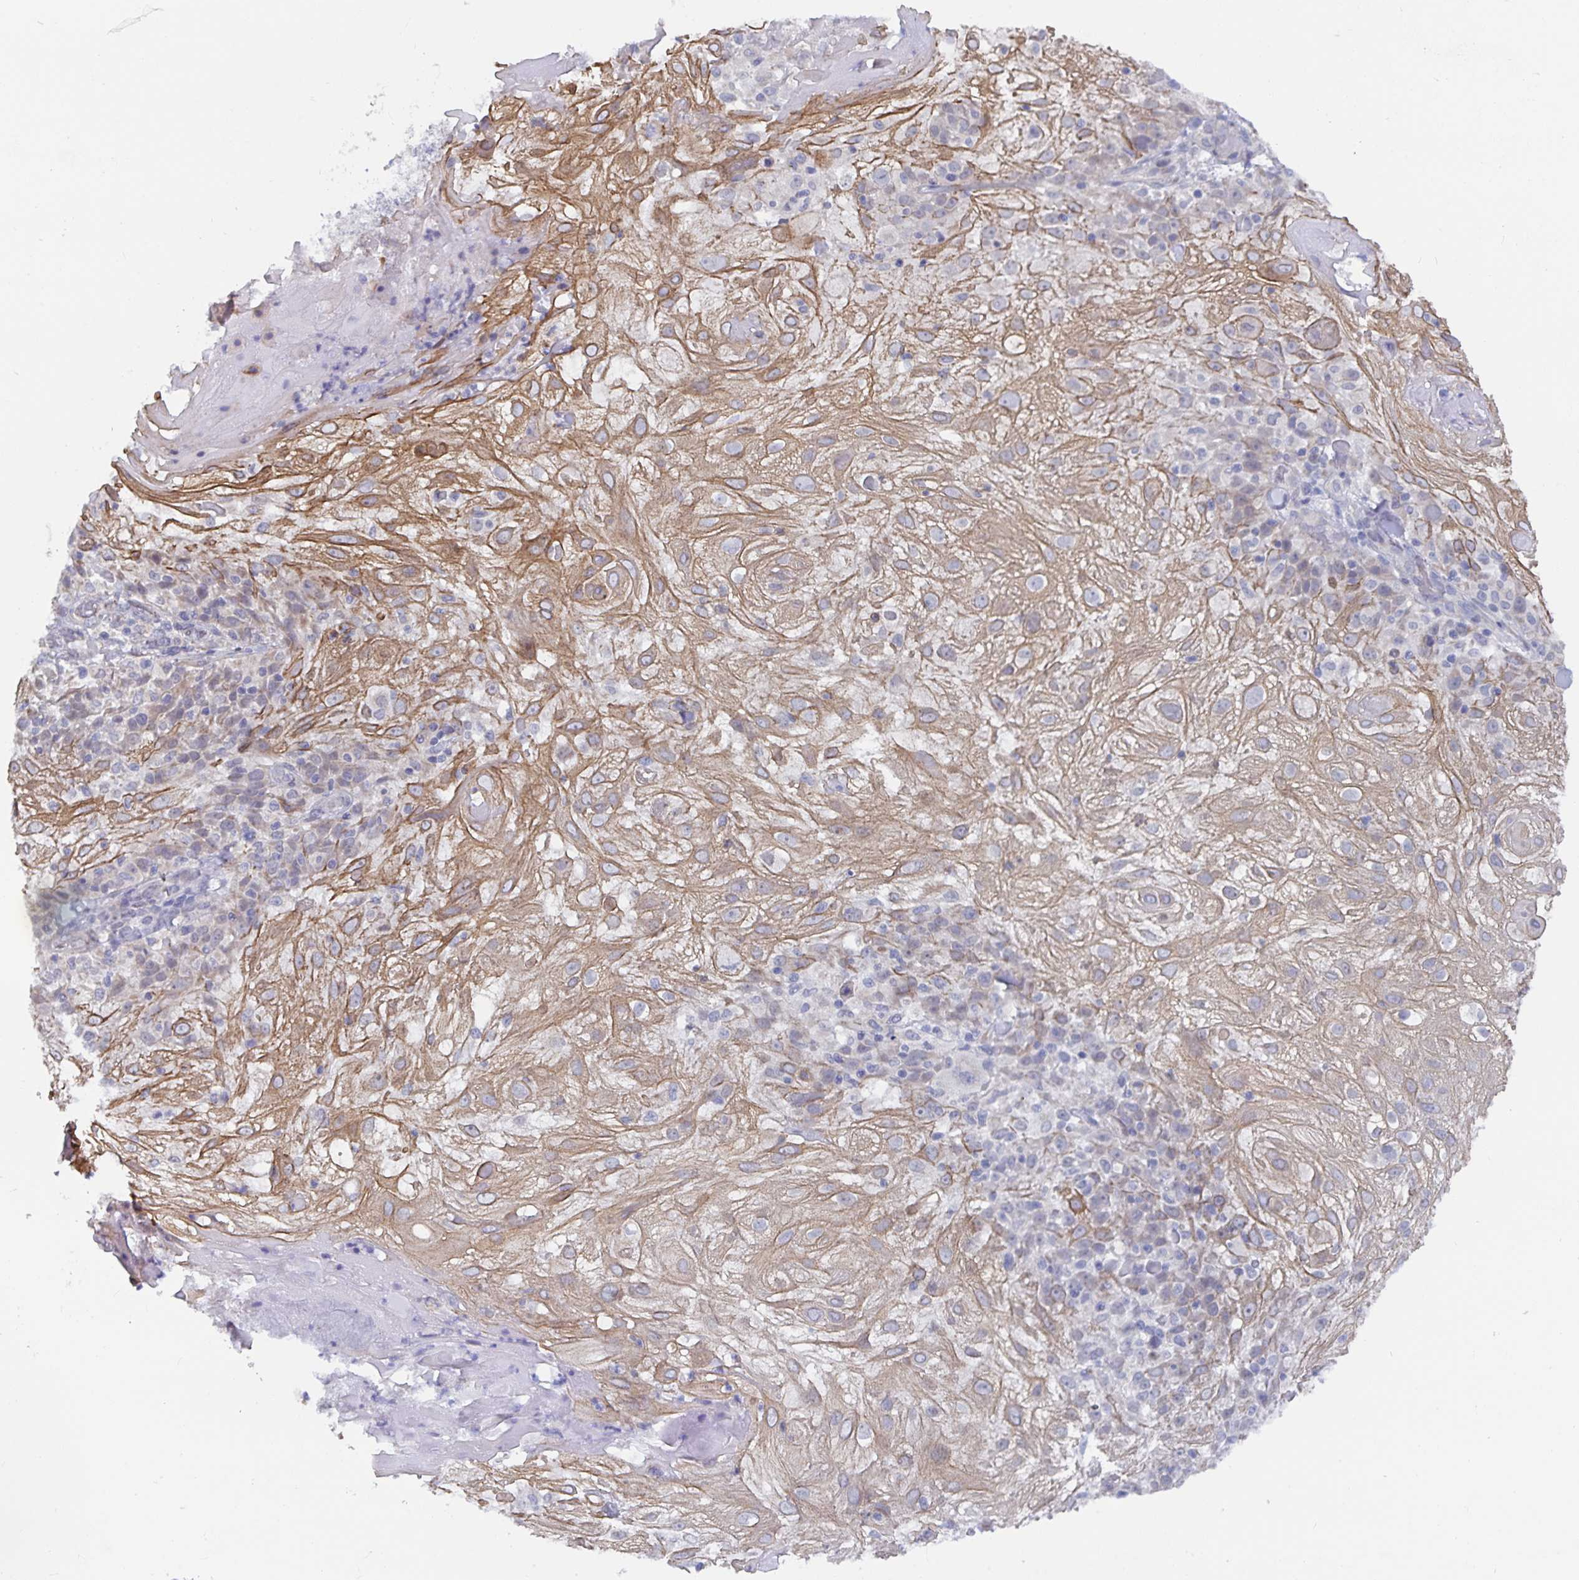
{"staining": {"intensity": "weak", "quantity": "25%-75%", "location": "cytoplasmic/membranous"}, "tissue": "skin cancer", "cell_type": "Tumor cells", "image_type": "cancer", "snomed": [{"axis": "morphology", "description": "Normal tissue, NOS"}, {"axis": "morphology", "description": "Squamous cell carcinoma, NOS"}, {"axis": "topography", "description": "Skin"}], "caption": "Immunohistochemistry (IHC) (DAB (3,3'-diaminobenzidine)) staining of skin cancer displays weak cytoplasmic/membranous protein staining in approximately 25%-75% of tumor cells.", "gene": "ZIK1", "patient": {"sex": "female", "age": 83}}